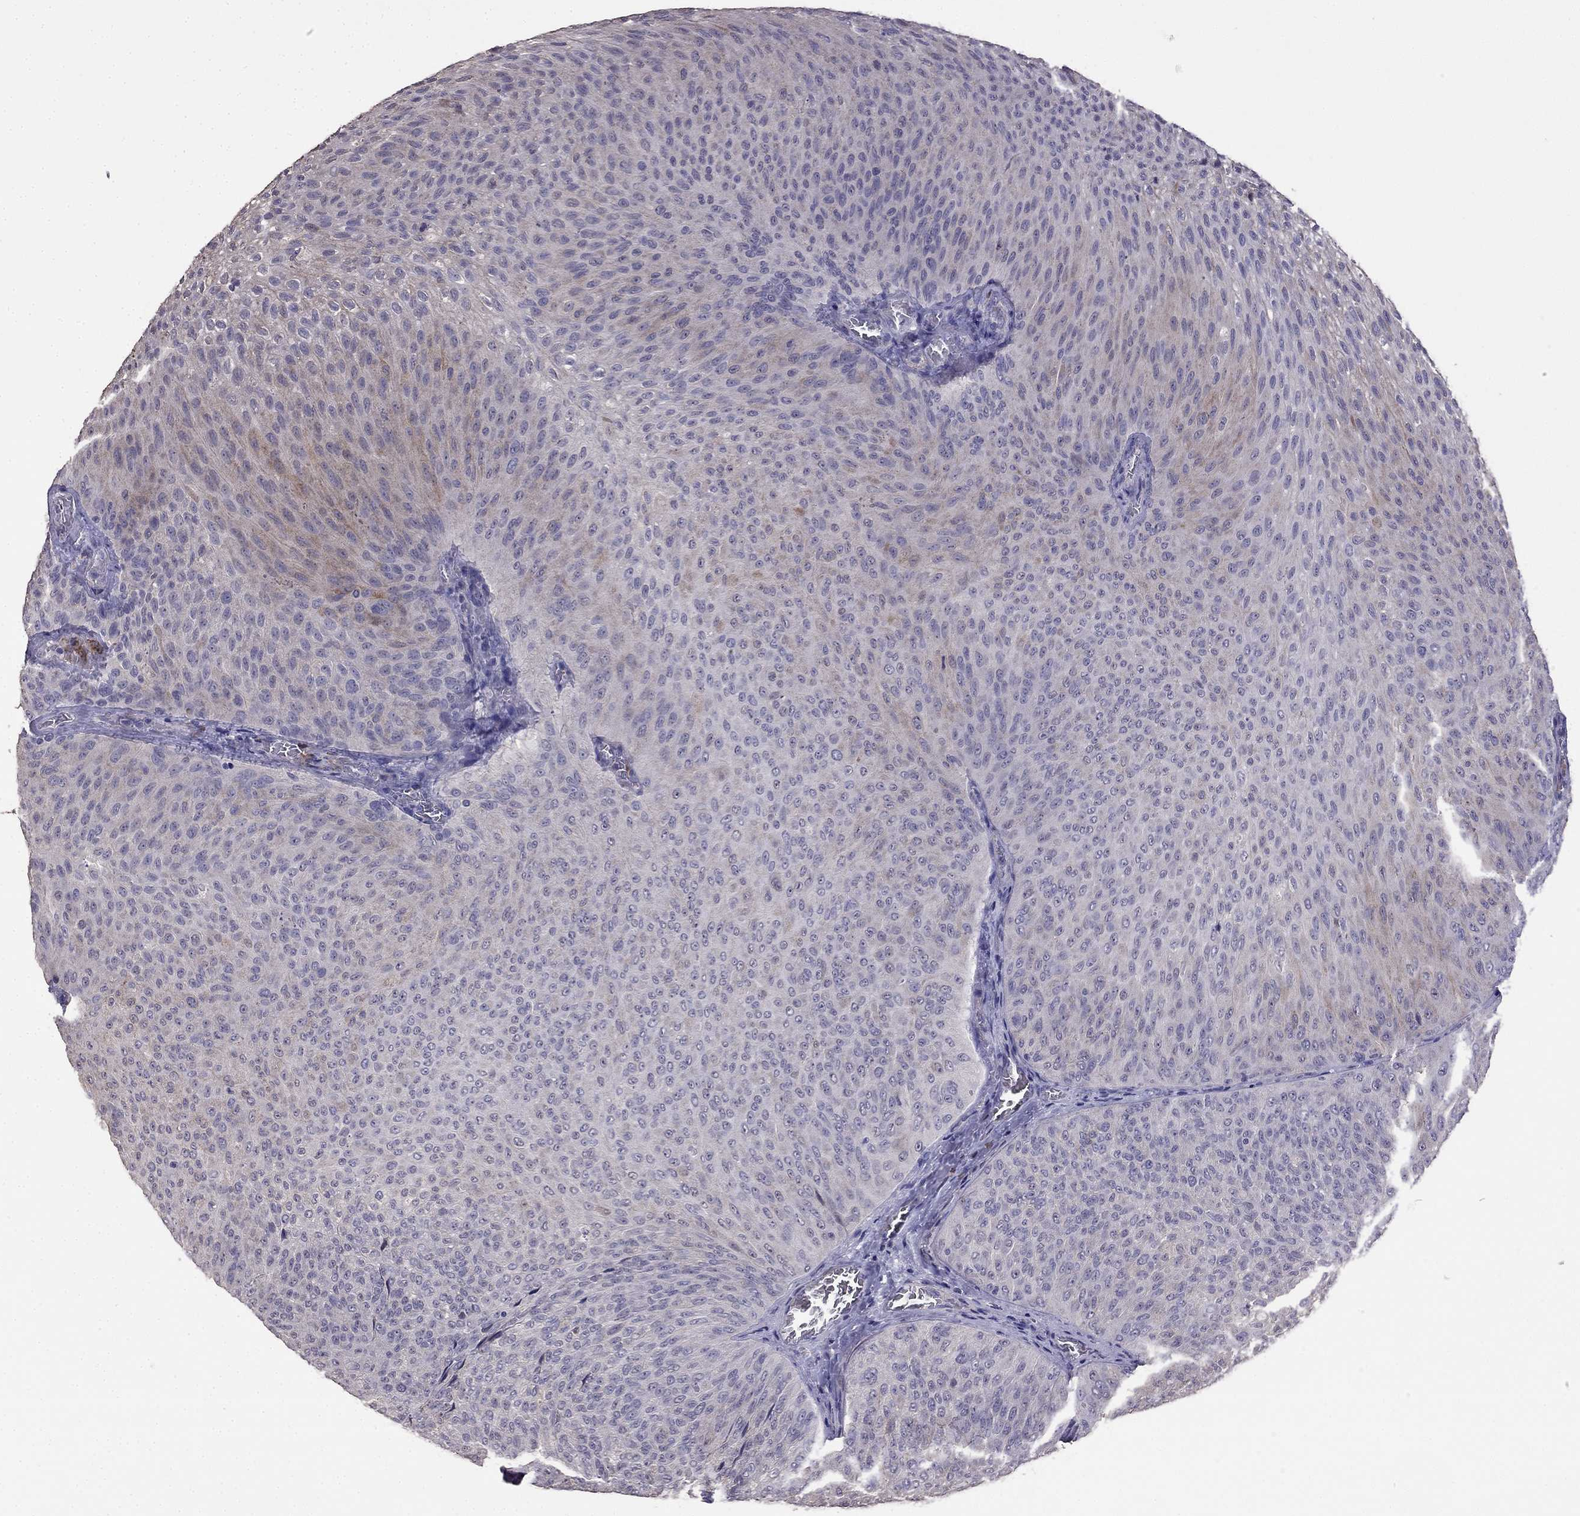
{"staining": {"intensity": "weak", "quantity": "<25%", "location": "cytoplasmic/membranous"}, "tissue": "urothelial cancer", "cell_type": "Tumor cells", "image_type": "cancer", "snomed": [{"axis": "morphology", "description": "Urothelial carcinoma, Low grade"}, {"axis": "topography", "description": "Urinary bladder"}], "caption": "Photomicrograph shows no protein expression in tumor cells of urothelial cancer tissue.", "gene": "CDH9", "patient": {"sex": "male", "age": 78}}